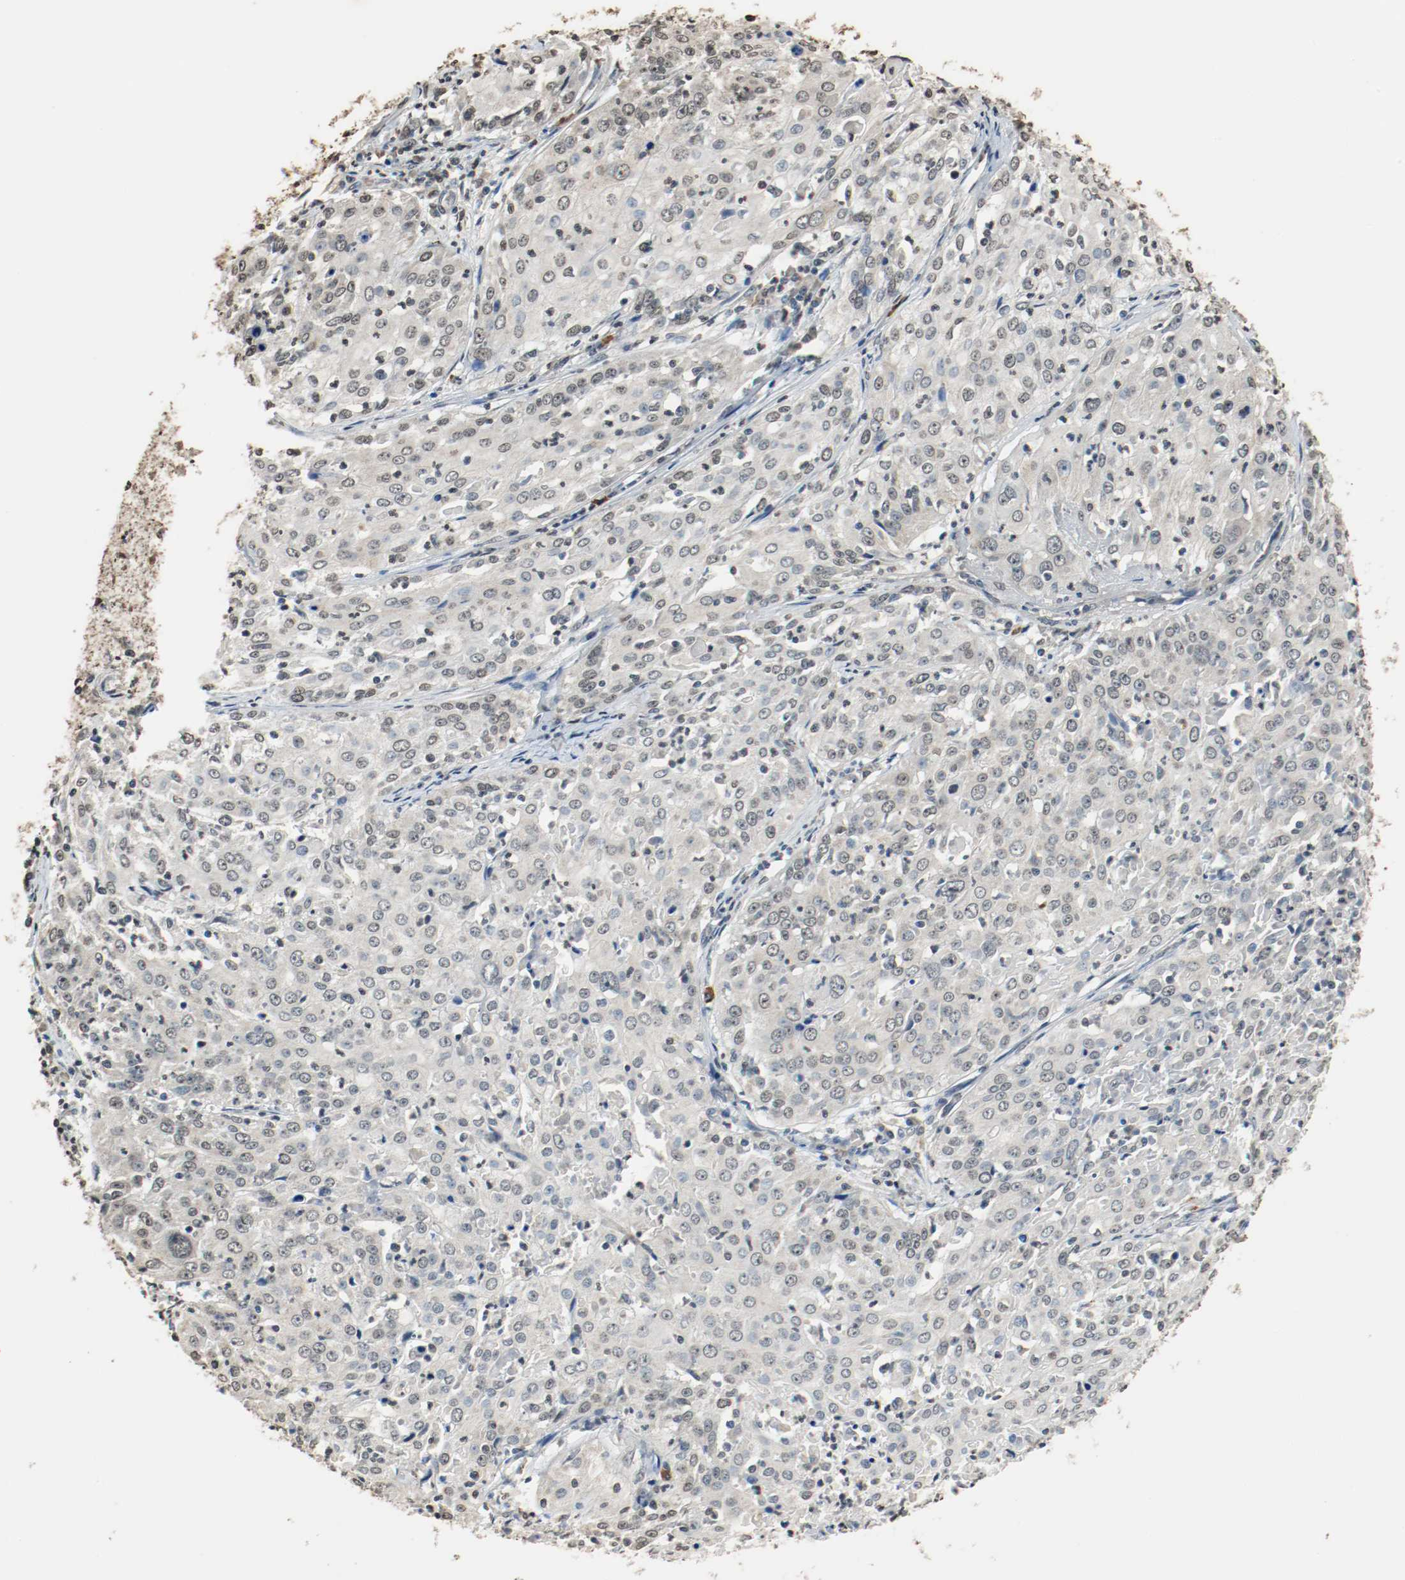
{"staining": {"intensity": "negative", "quantity": "none", "location": "none"}, "tissue": "cervical cancer", "cell_type": "Tumor cells", "image_type": "cancer", "snomed": [{"axis": "morphology", "description": "Squamous cell carcinoma, NOS"}, {"axis": "topography", "description": "Cervix"}], "caption": "An image of squamous cell carcinoma (cervical) stained for a protein displays no brown staining in tumor cells.", "gene": "RTN4", "patient": {"sex": "female", "age": 39}}